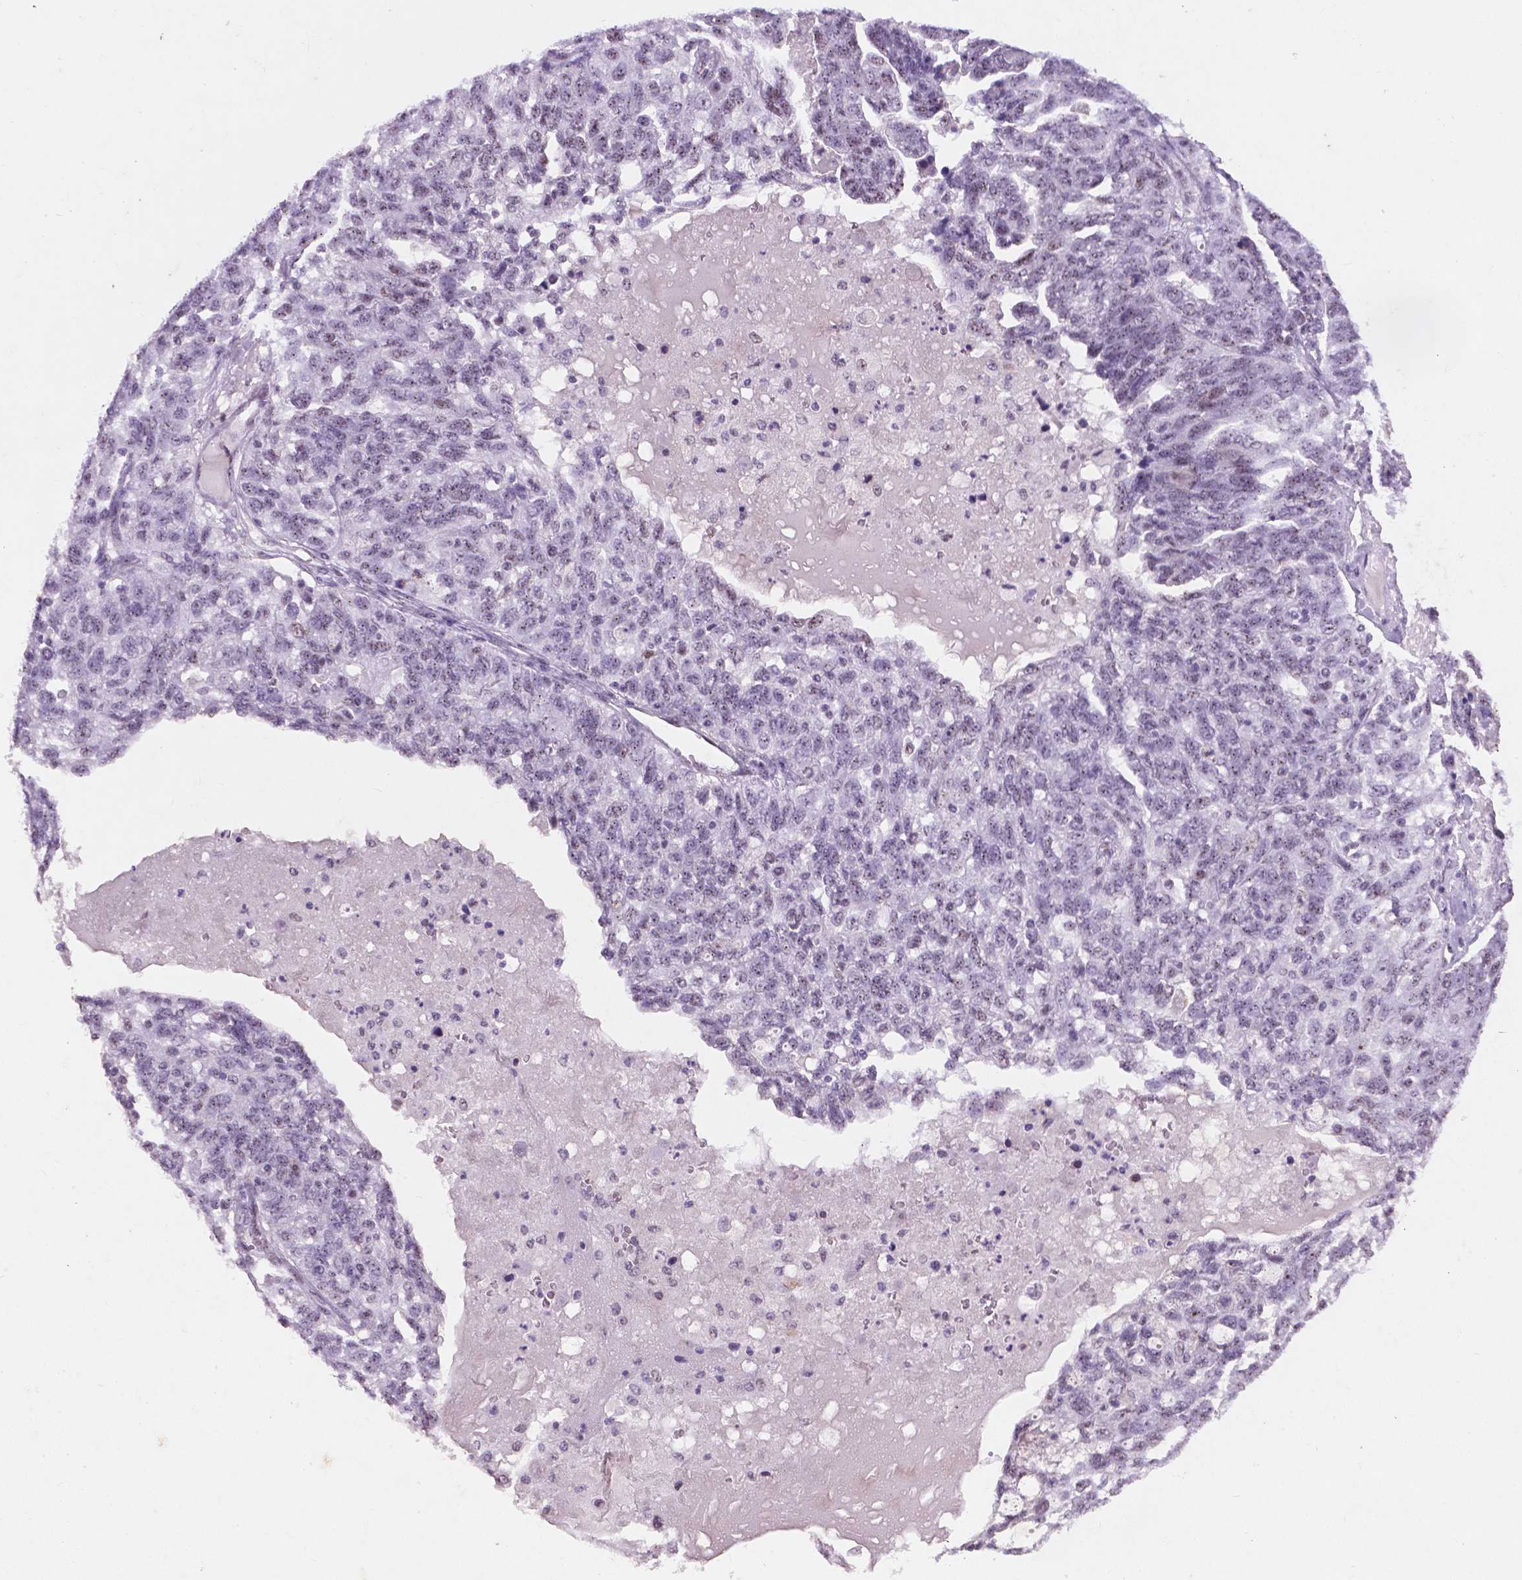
{"staining": {"intensity": "negative", "quantity": "none", "location": "none"}, "tissue": "ovarian cancer", "cell_type": "Tumor cells", "image_type": "cancer", "snomed": [{"axis": "morphology", "description": "Cystadenocarcinoma, serous, NOS"}, {"axis": "topography", "description": "Ovary"}], "caption": "IHC image of human ovarian cancer stained for a protein (brown), which demonstrates no positivity in tumor cells.", "gene": "COIL", "patient": {"sex": "female", "age": 71}}